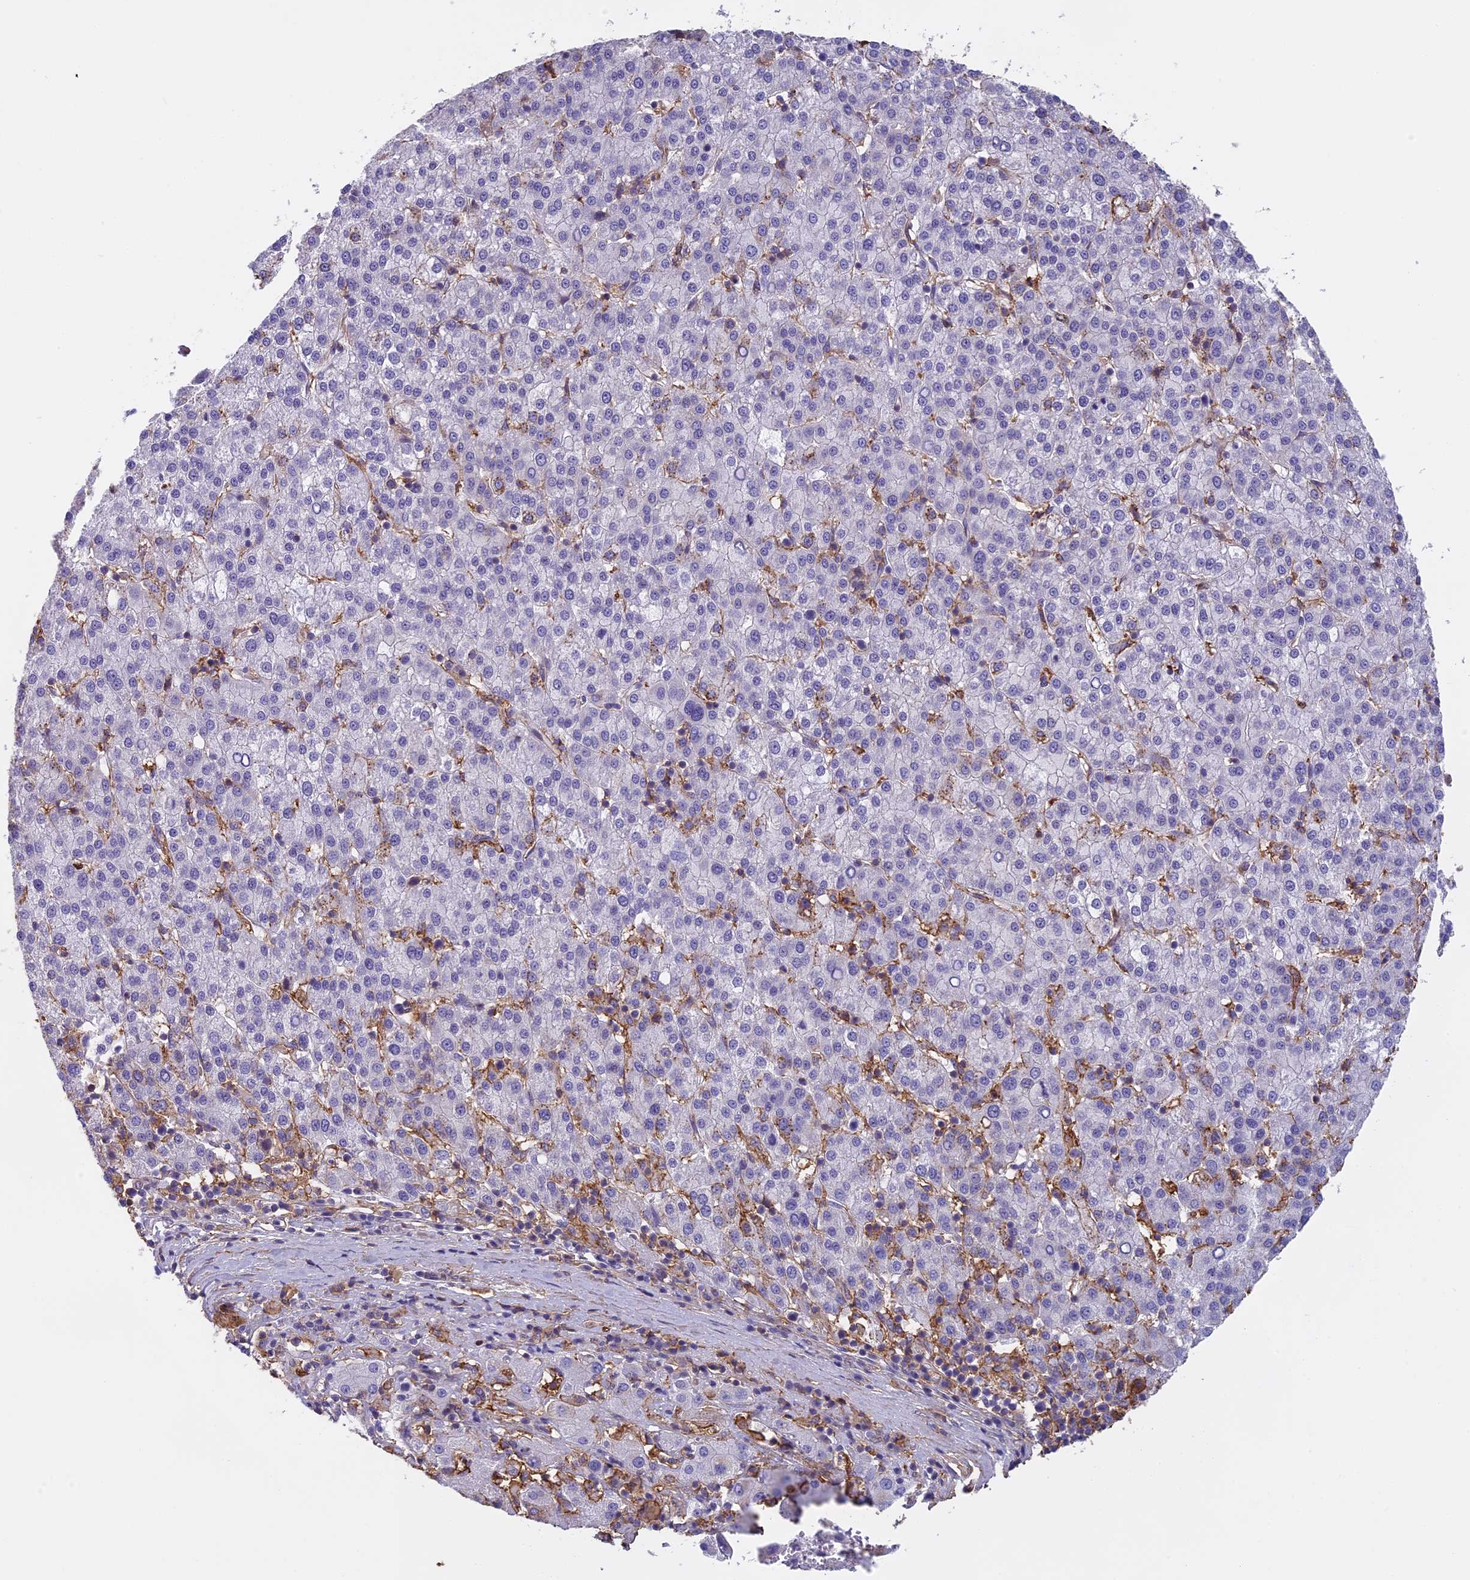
{"staining": {"intensity": "negative", "quantity": "none", "location": "none"}, "tissue": "liver cancer", "cell_type": "Tumor cells", "image_type": "cancer", "snomed": [{"axis": "morphology", "description": "Carcinoma, Hepatocellular, NOS"}, {"axis": "topography", "description": "Liver"}], "caption": "Immunohistochemical staining of liver hepatocellular carcinoma shows no significant positivity in tumor cells.", "gene": "TMEM255B", "patient": {"sex": "female", "age": 58}}